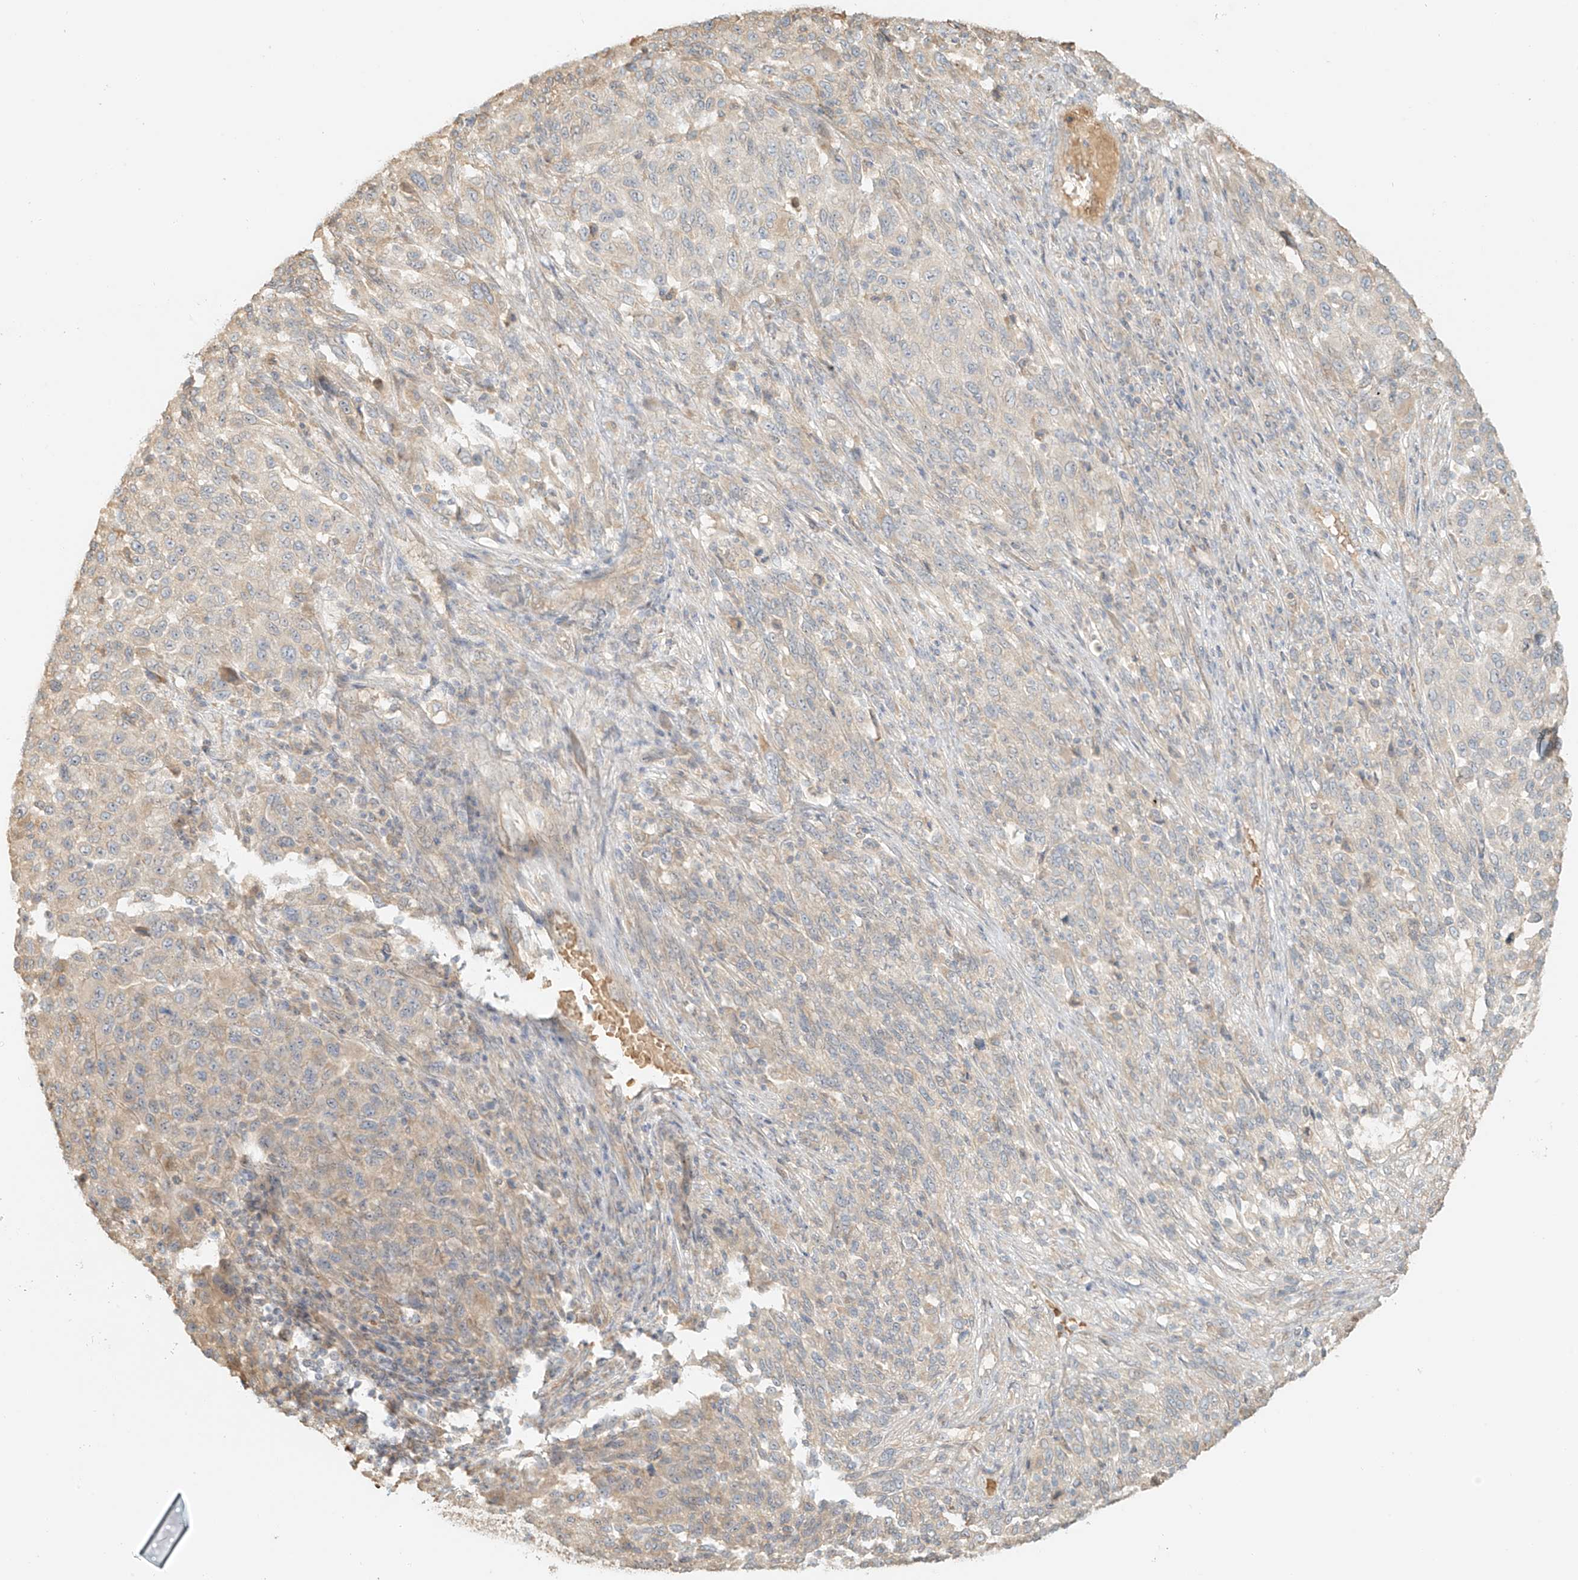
{"staining": {"intensity": "negative", "quantity": "none", "location": "none"}, "tissue": "melanoma", "cell_type": "Tumor cells", "image_type": "cancer", "snomed": [{"axis": "morphology", "description": "Malignant melanoma, Metastatic site"}, {"axis": "topography", "description": "Lymph node"}], "caption": "The IHC histopathology image has no significant staining in tumor cells of melanoma tissue.", "gene": "UPK1B", "patient": {"sex": "male", "age": 61}}